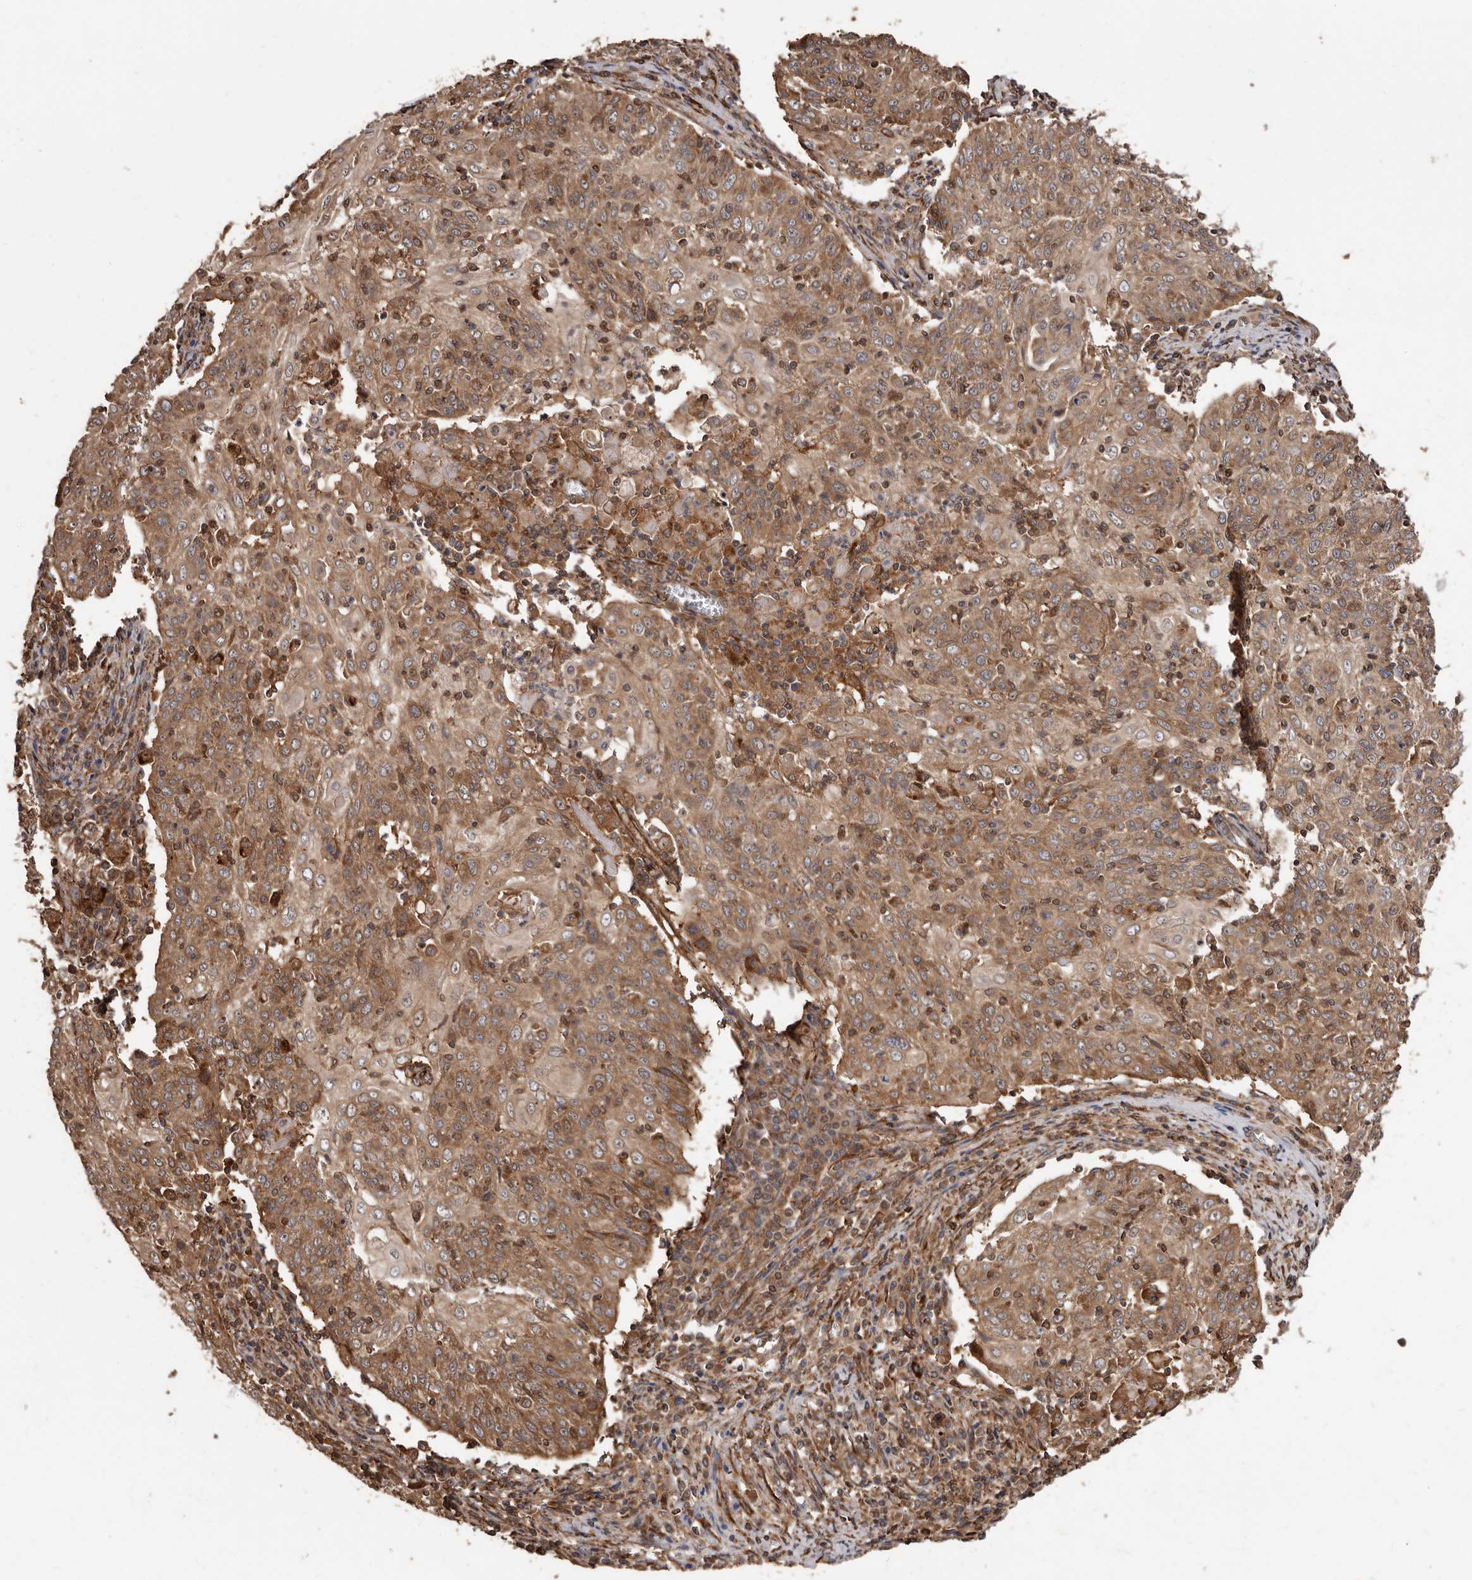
{"staining": {"intensity": "moderate", "quantity": ">75%", "location": "cytoplasmic/membranous"}, "tissue": "cervical cancer", "cell_type": "Tumor cells", "image_type": "cancer", "snomed": [{"axis": "morphology", "description": "Squamous cell carcinoma, NOS"}, {"axis": "topography", "description": "Cervix"}], "caption": "High-power microscopy captured an immunohistochemistry histopathology image of squamous cell carcinoma (cervical), revealing moderate cytoplasmic/membranous expression in about >75% of tumor cells.", "gene": "FLAD1", "patient": {"sex": "female", "age": 48}}